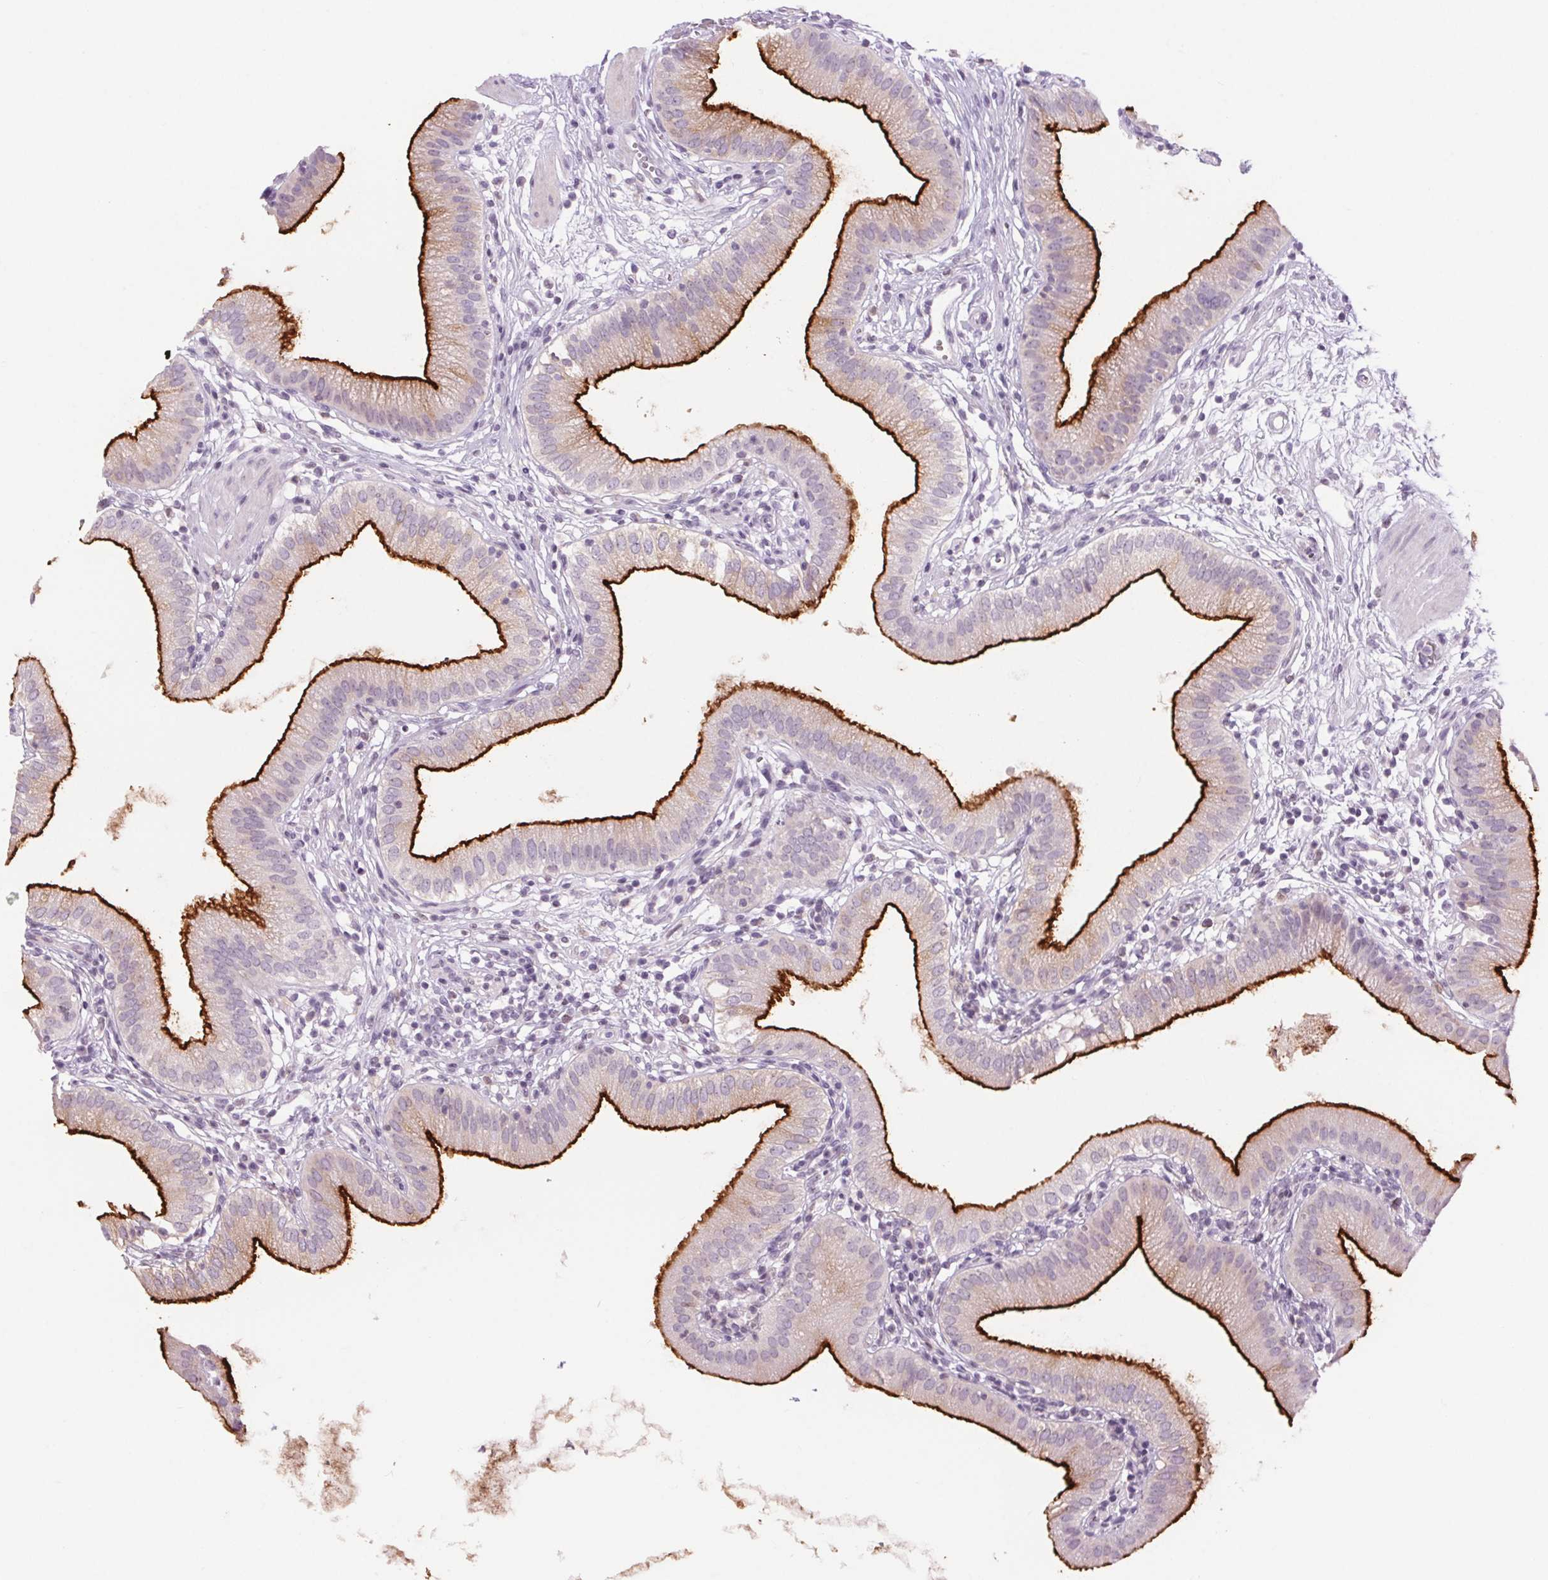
{"staining": {"intensity": "strong", "quantity": "25%-75%", "location": "cytoplasmic/membranous"}, "tissue": "gallbladder", "cell_type": "Glandular cells", "image_type": "normal", "snomed": [{"axis": "morphology", "description": "Normal tissue, NOS"}, {"axis": "topography", "description": "Gallbladder"}], "caption": "Normal gallbladder displays strong cytoplasmic/membranous staining in about 25%-75% of glandular cells.", "gene": "SLC6A19", "patient": {"sex": "female", "age": 65}}